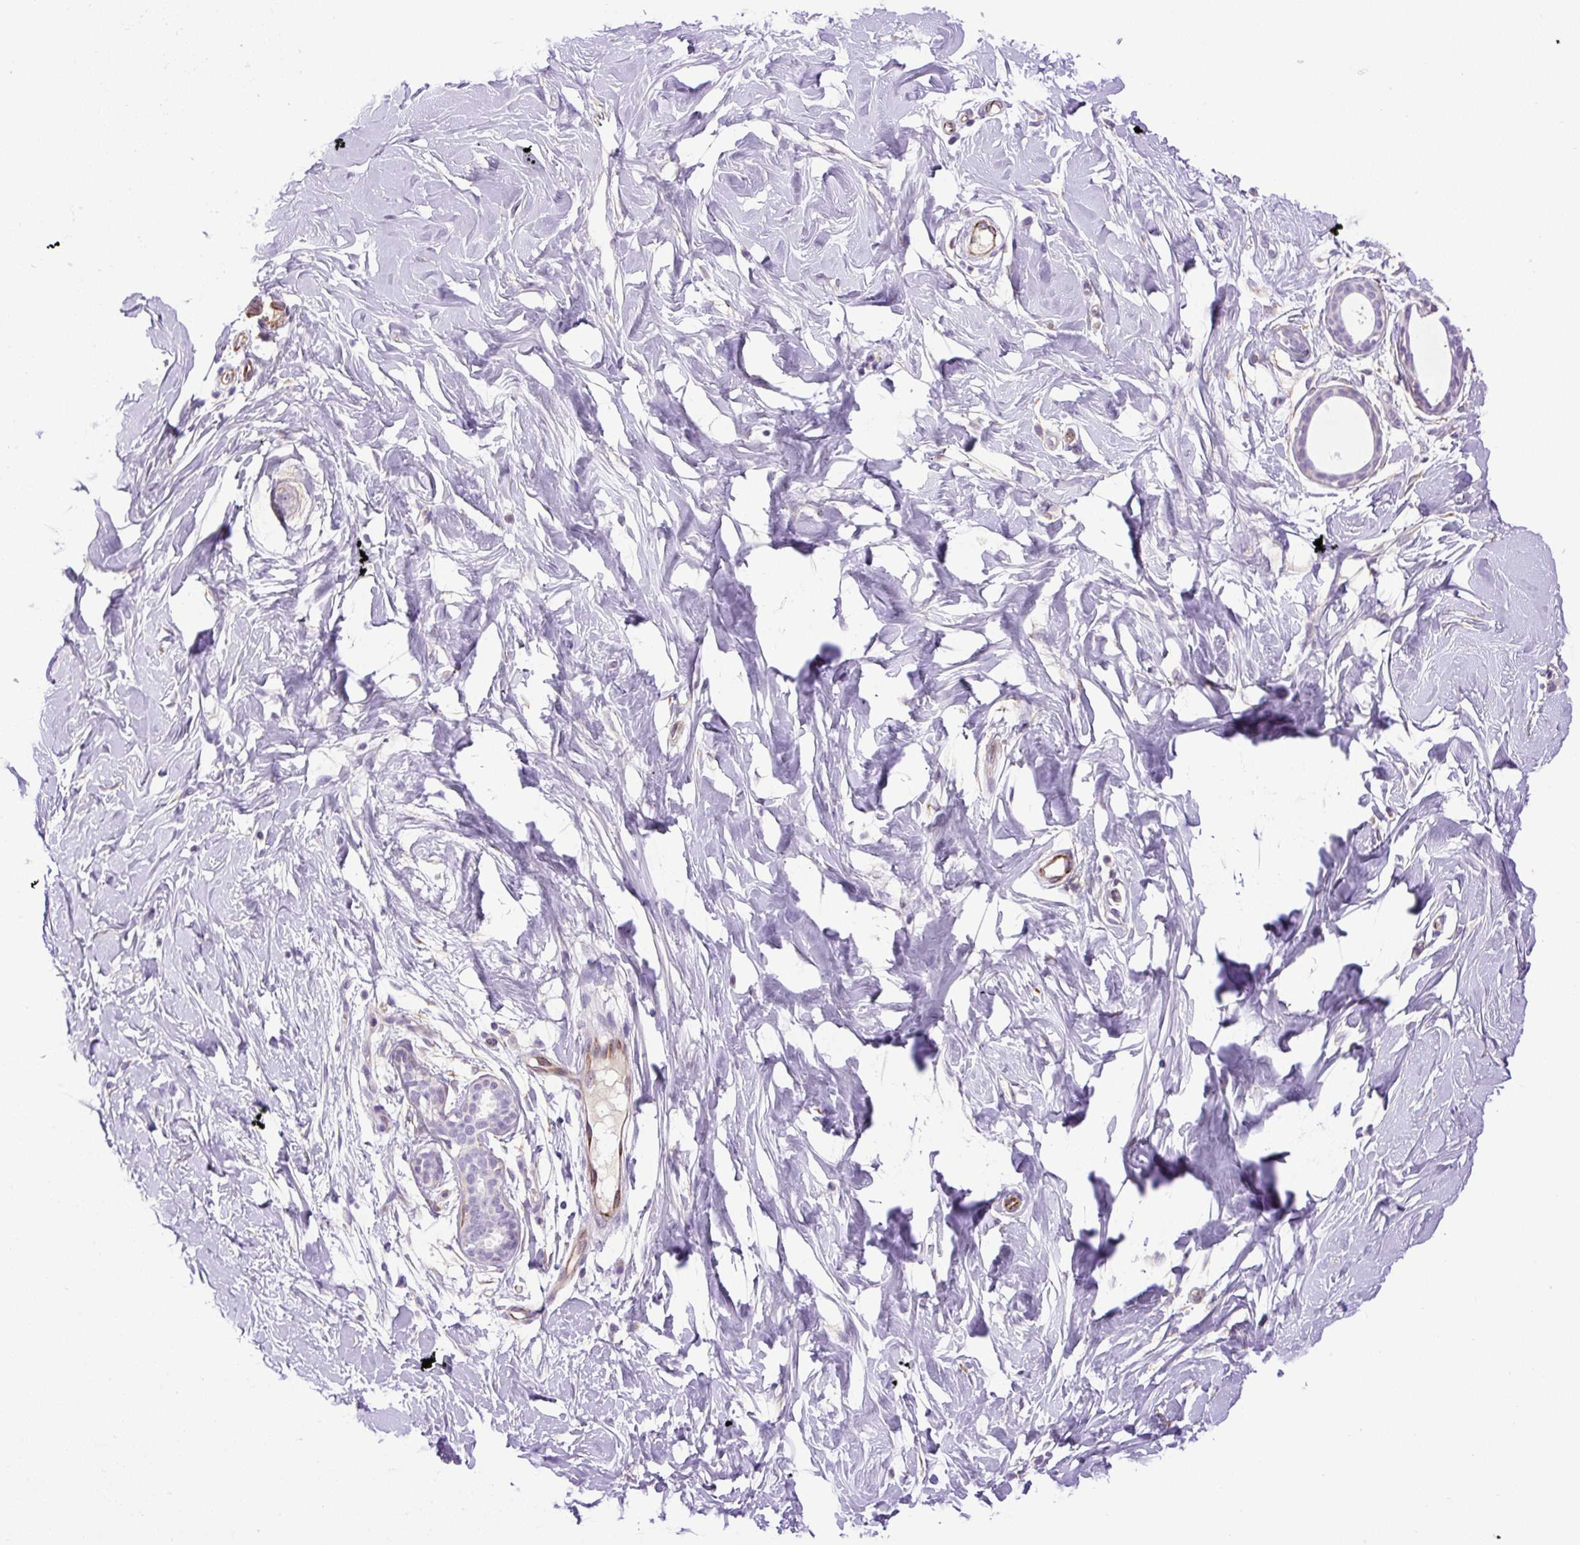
{"staining": {"intensity": "negative", "quantity": "none", "location": "none"}, "tissue": "breast", "cell_type": "Adipocytes", "image_type": "normal", "snomed": [{"axis": "morphology", "description": "Normal tissue, NOS"}, {"axis": "topography", "description": "Breast"}], "caption": "This is a image of immunohistochemistry staining of benign breast, which shows no staining in adipocytes.", "gene": "VWA7", "patient": {"sex": "female", "age": 27}}